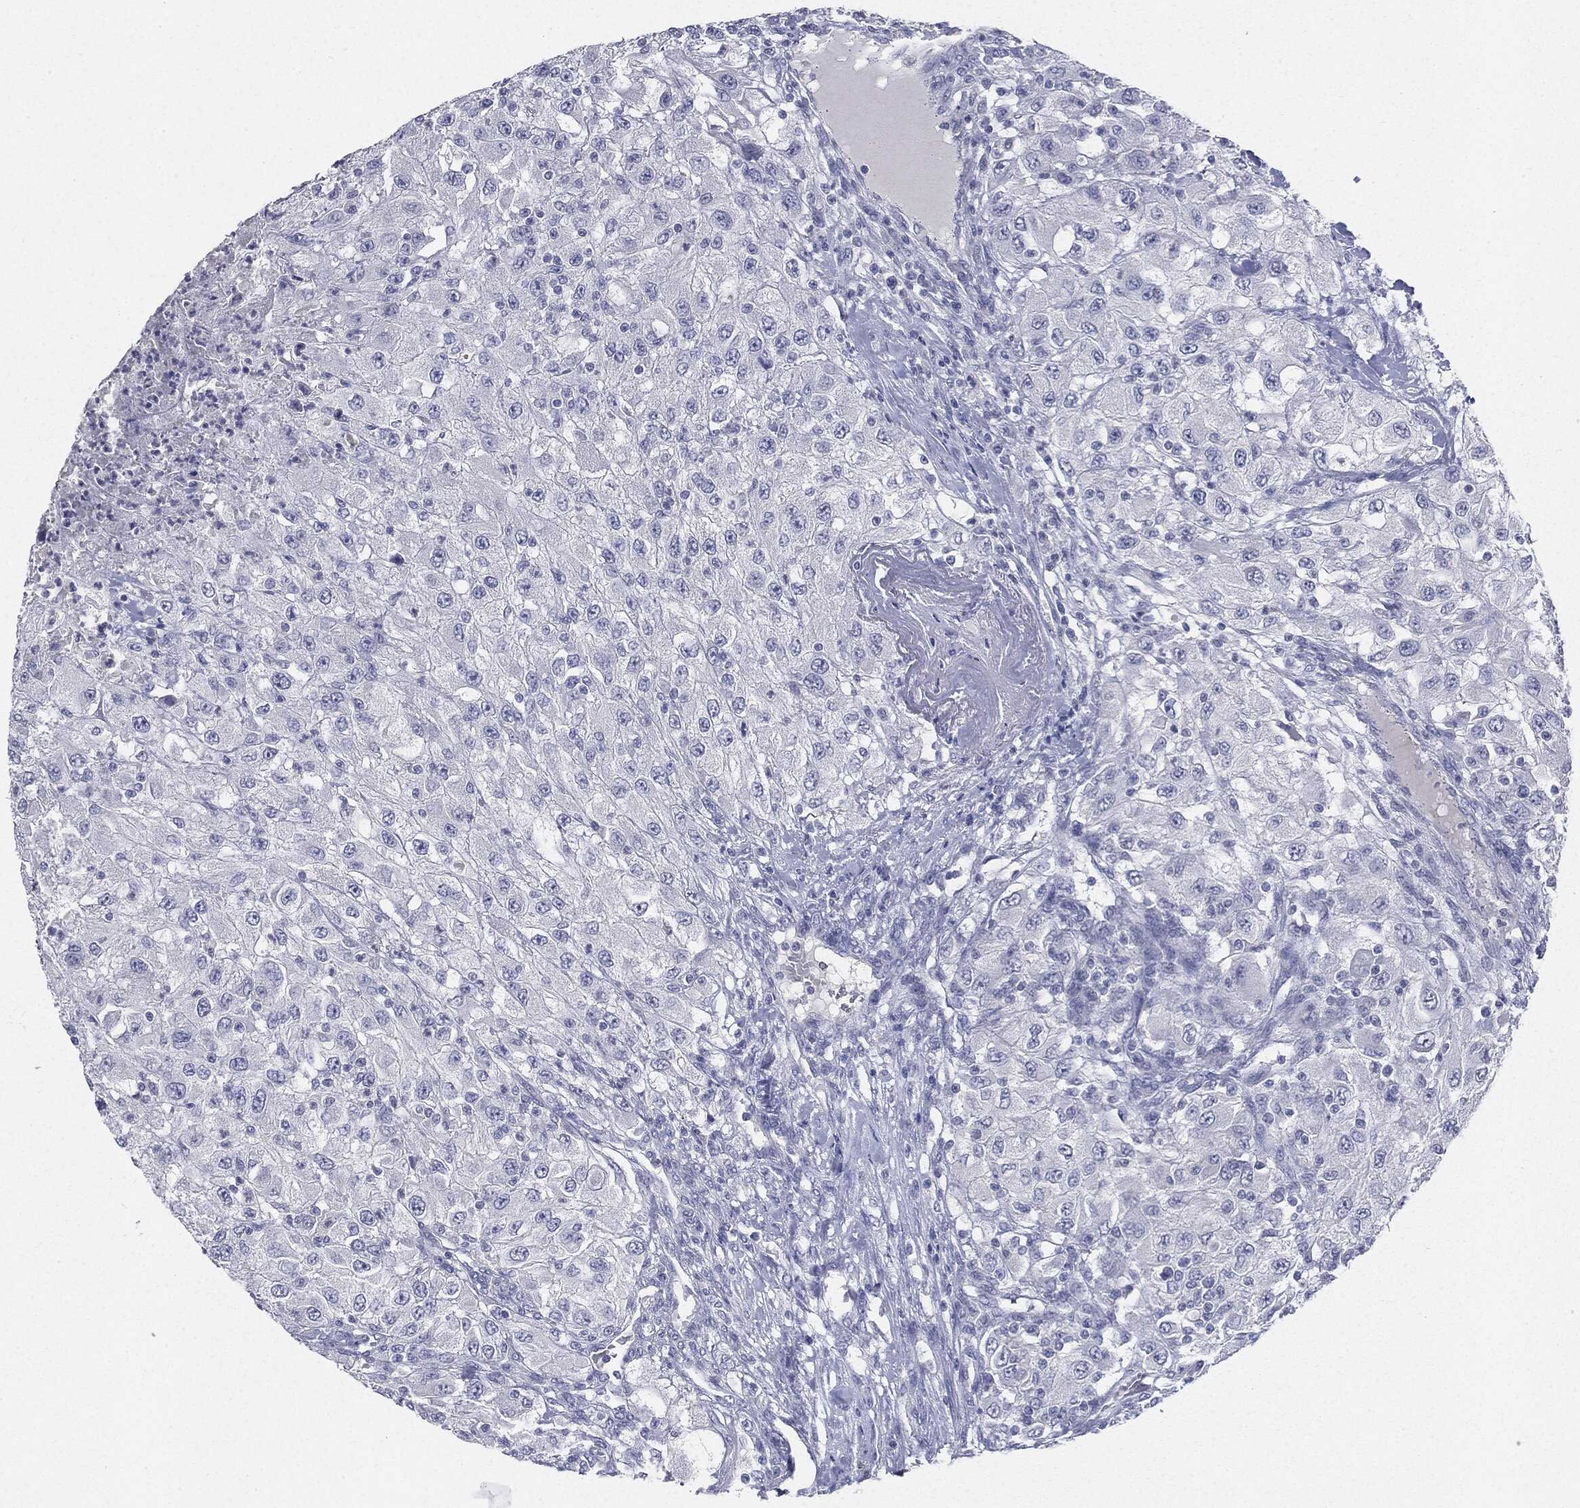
{"staining": {"intensity": "negative", "quantity": "none", "location": "none"}, "tissue": "renal cancer", "cell_type": "Tumor cells", "image_type": "cancer", "snomed": [{"axis": "morphology", "description": "Adenocarcinoma, NOS"}, {"axis": "topography", "description": "Kidney"}], "caption": "Immunohistochemistry (IHC) of adenocarcinoma (renal) shows no positivity in tumor cells. Brightfield microscopy of immunohistochemistry stained with DAB (brown) and hematoxylin (blue), captured at high magnification.", "gene": "CGB1", "patient": {"sex": "female", "age": 67}}